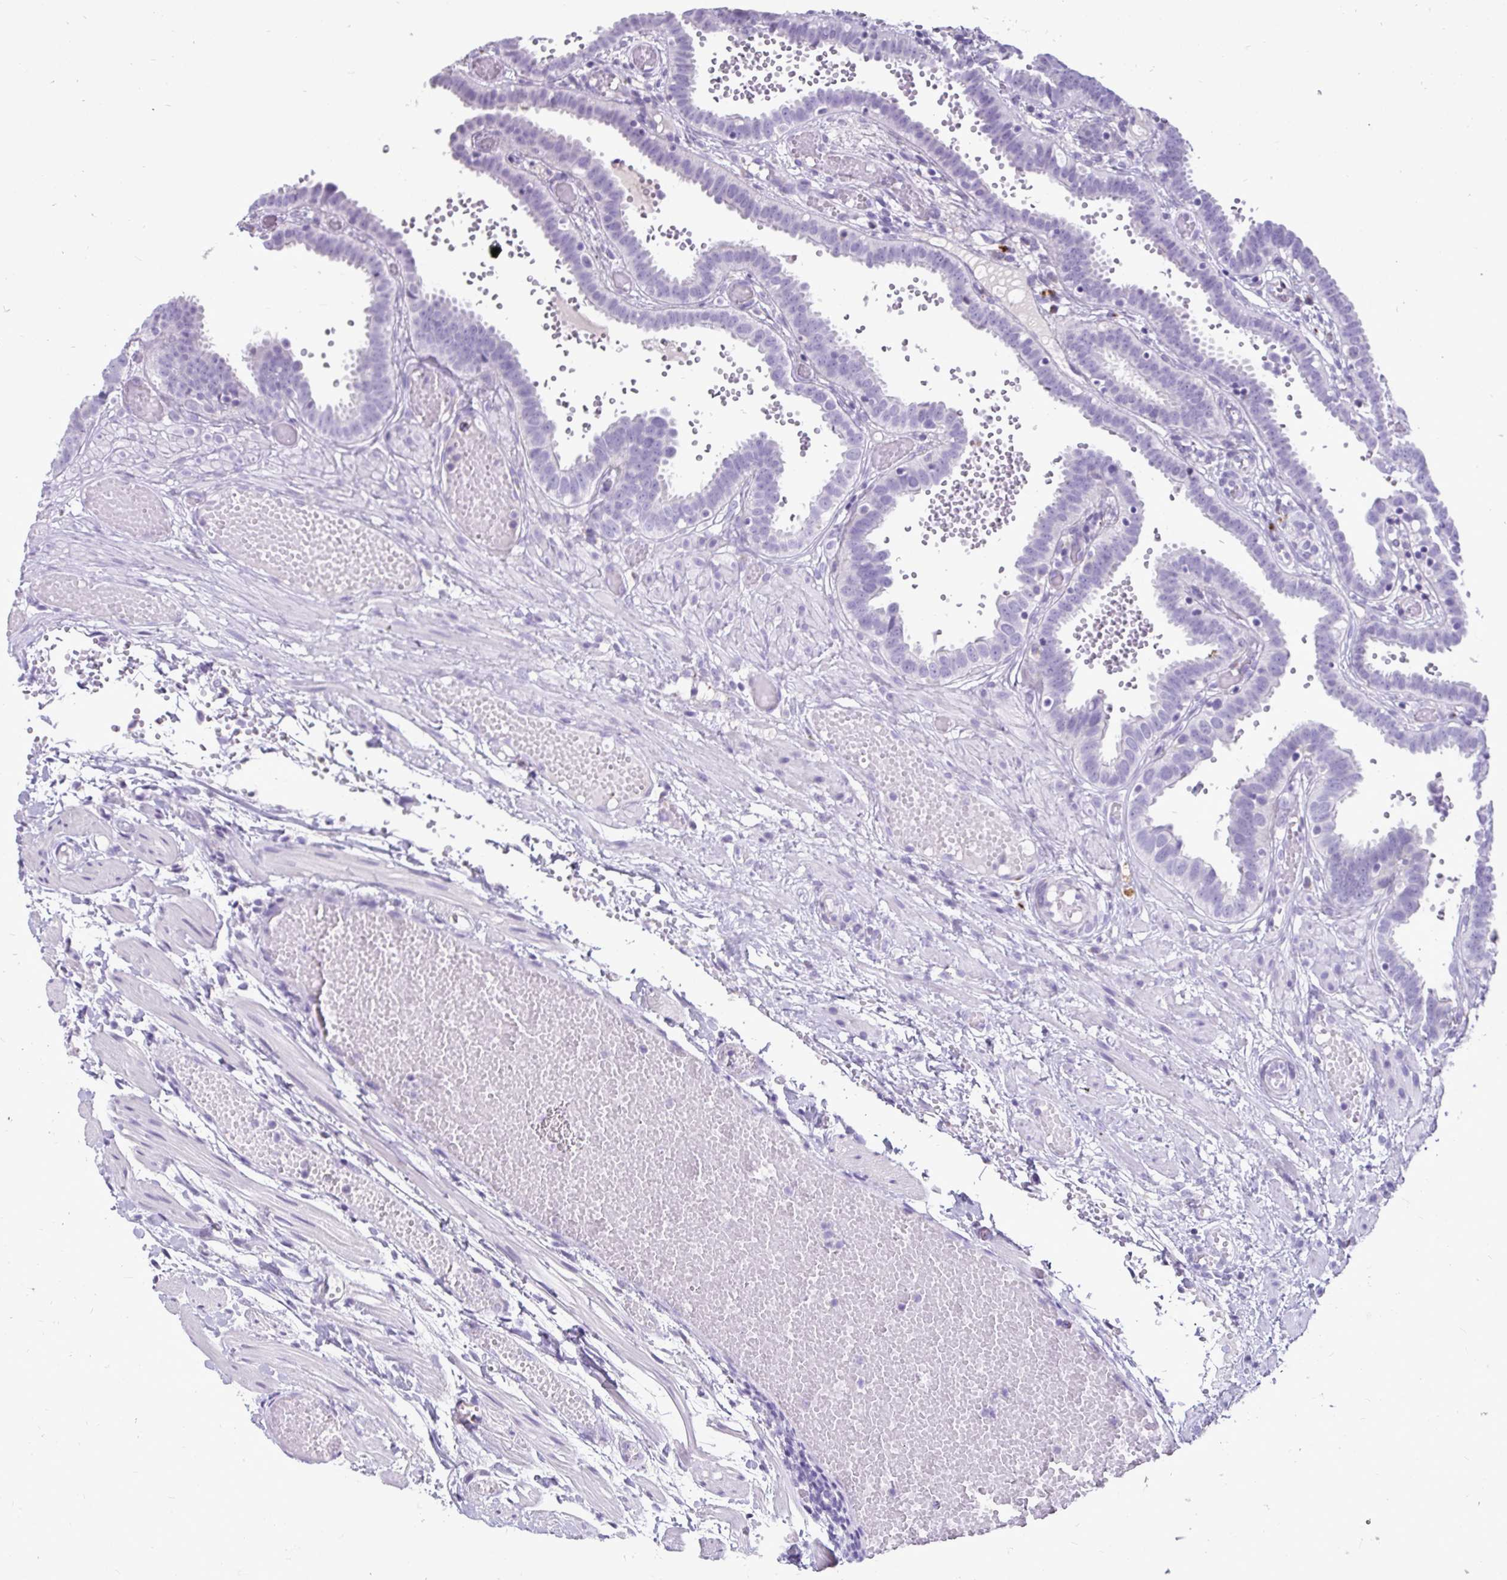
{"staining": {"intensity": "negative", "quantity": "none", "location": "none"}, "tissue": "fallopian tube", "cell_type": "Glandular cells", "image_type": "normal", "snomed": [{"axis": "morphology", "description": "Normal tissue, NOS"}, {"axis": "topography", "description": "Fallopian tube"}], "caption": "Glandular cells are negative for protein expression in unremarkable human fallopian tube. (DAB (3,3'-diaminobenzidine) IHC with hematoxylin counter stain).", "gene": "CTSZ", "patient": {"sex": "female", "age": 37}}